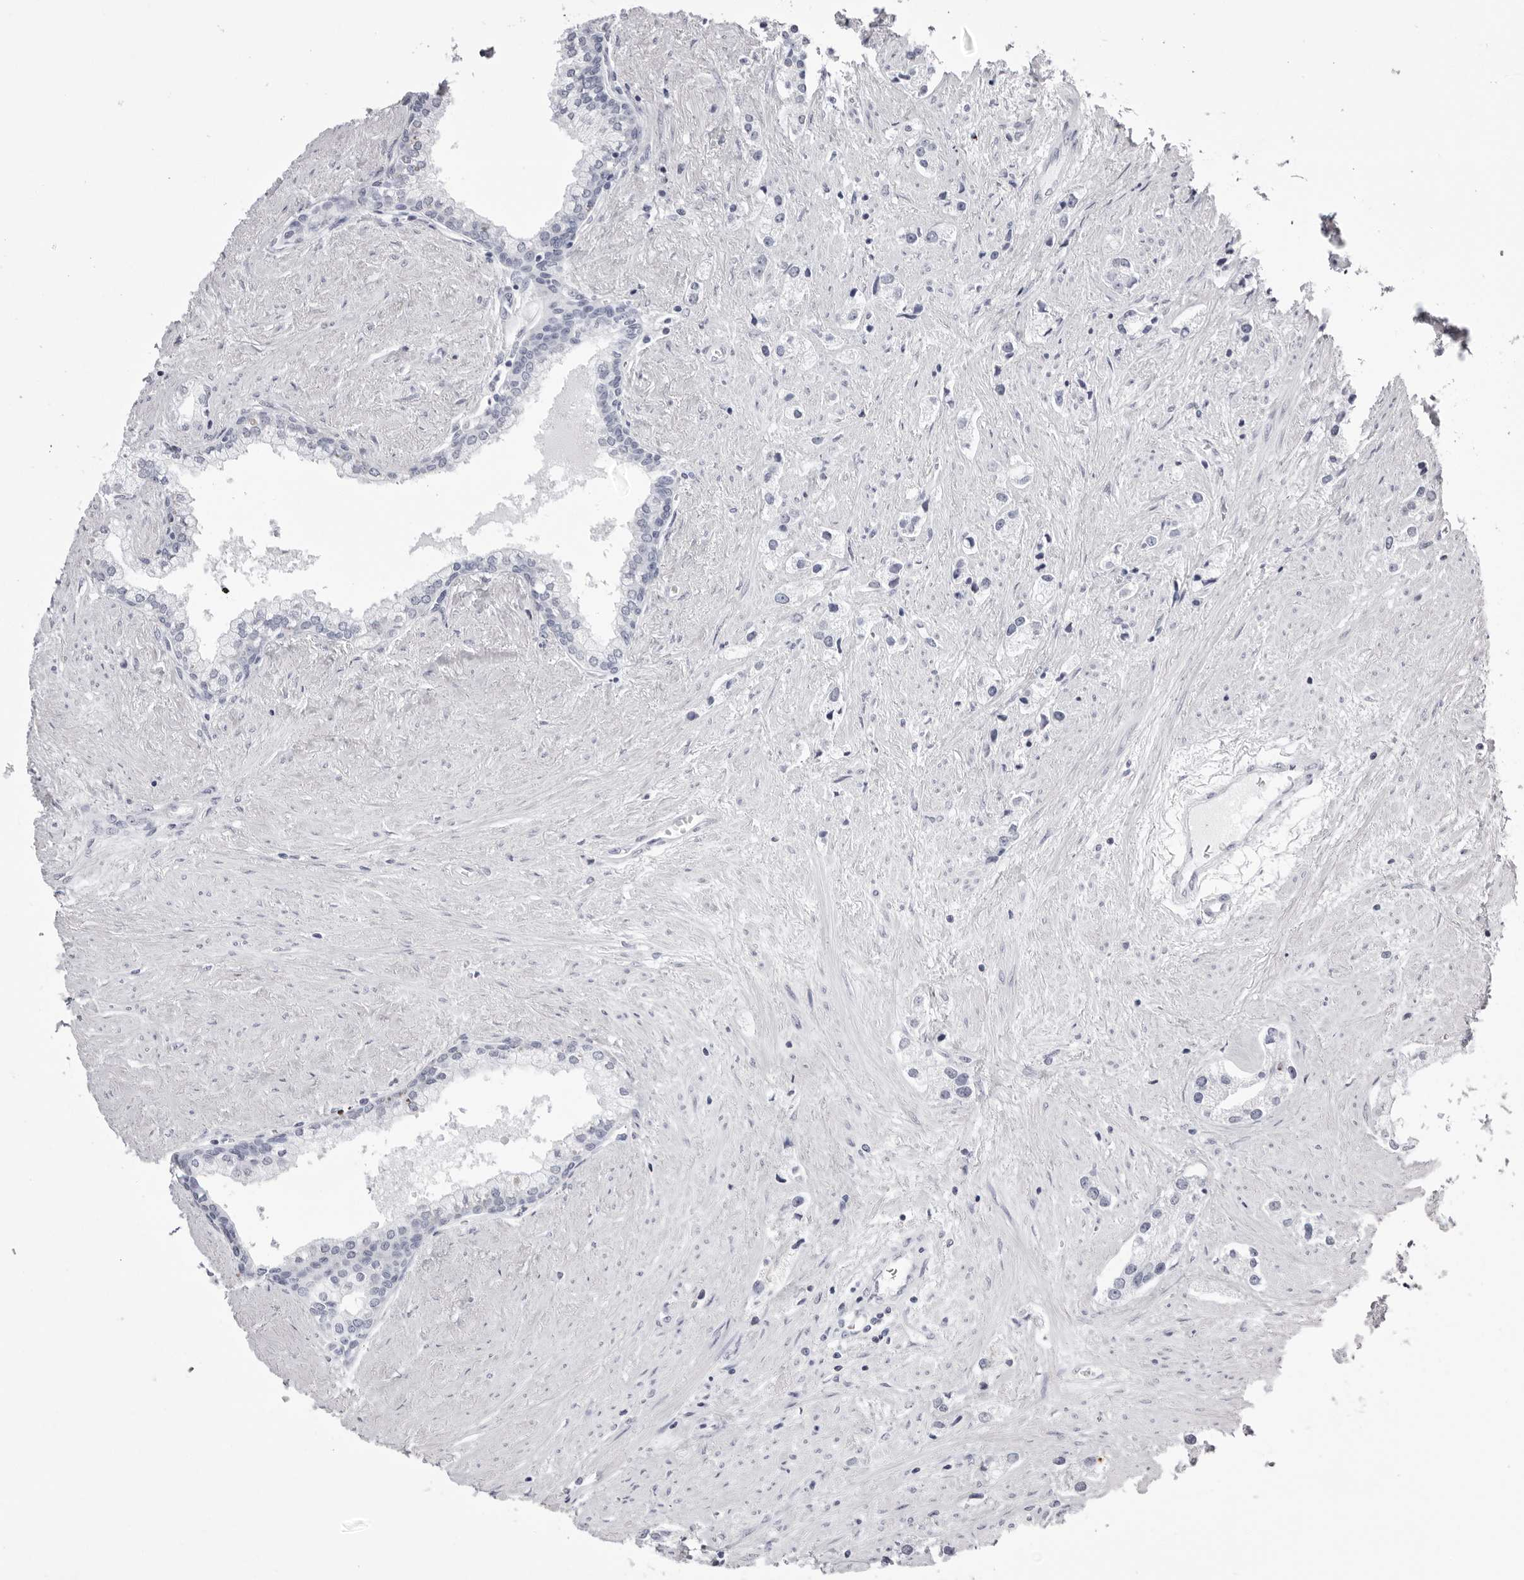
{"staining": {"intensity": "negative", "quantity": "none", "location": "none"}, "tissue": "prostate cancer", "cell_type": "Tumor cells", "image_type": "cancer", "snomed": [{"axis": "morphology", "description": "Adenocarcinoma, High grade"}, {"axis": "topography", "description": "Prostate"}], "caption": "DAB immunohistochemical staining of prostate cancer (high-grade adenocarcinoma) reveals no significant positivity in tumor cells. (DAB IHC with hematoxylin counter stain).", "gene": "TMOD4", "patient": {"sex": "male", "age": 66}}